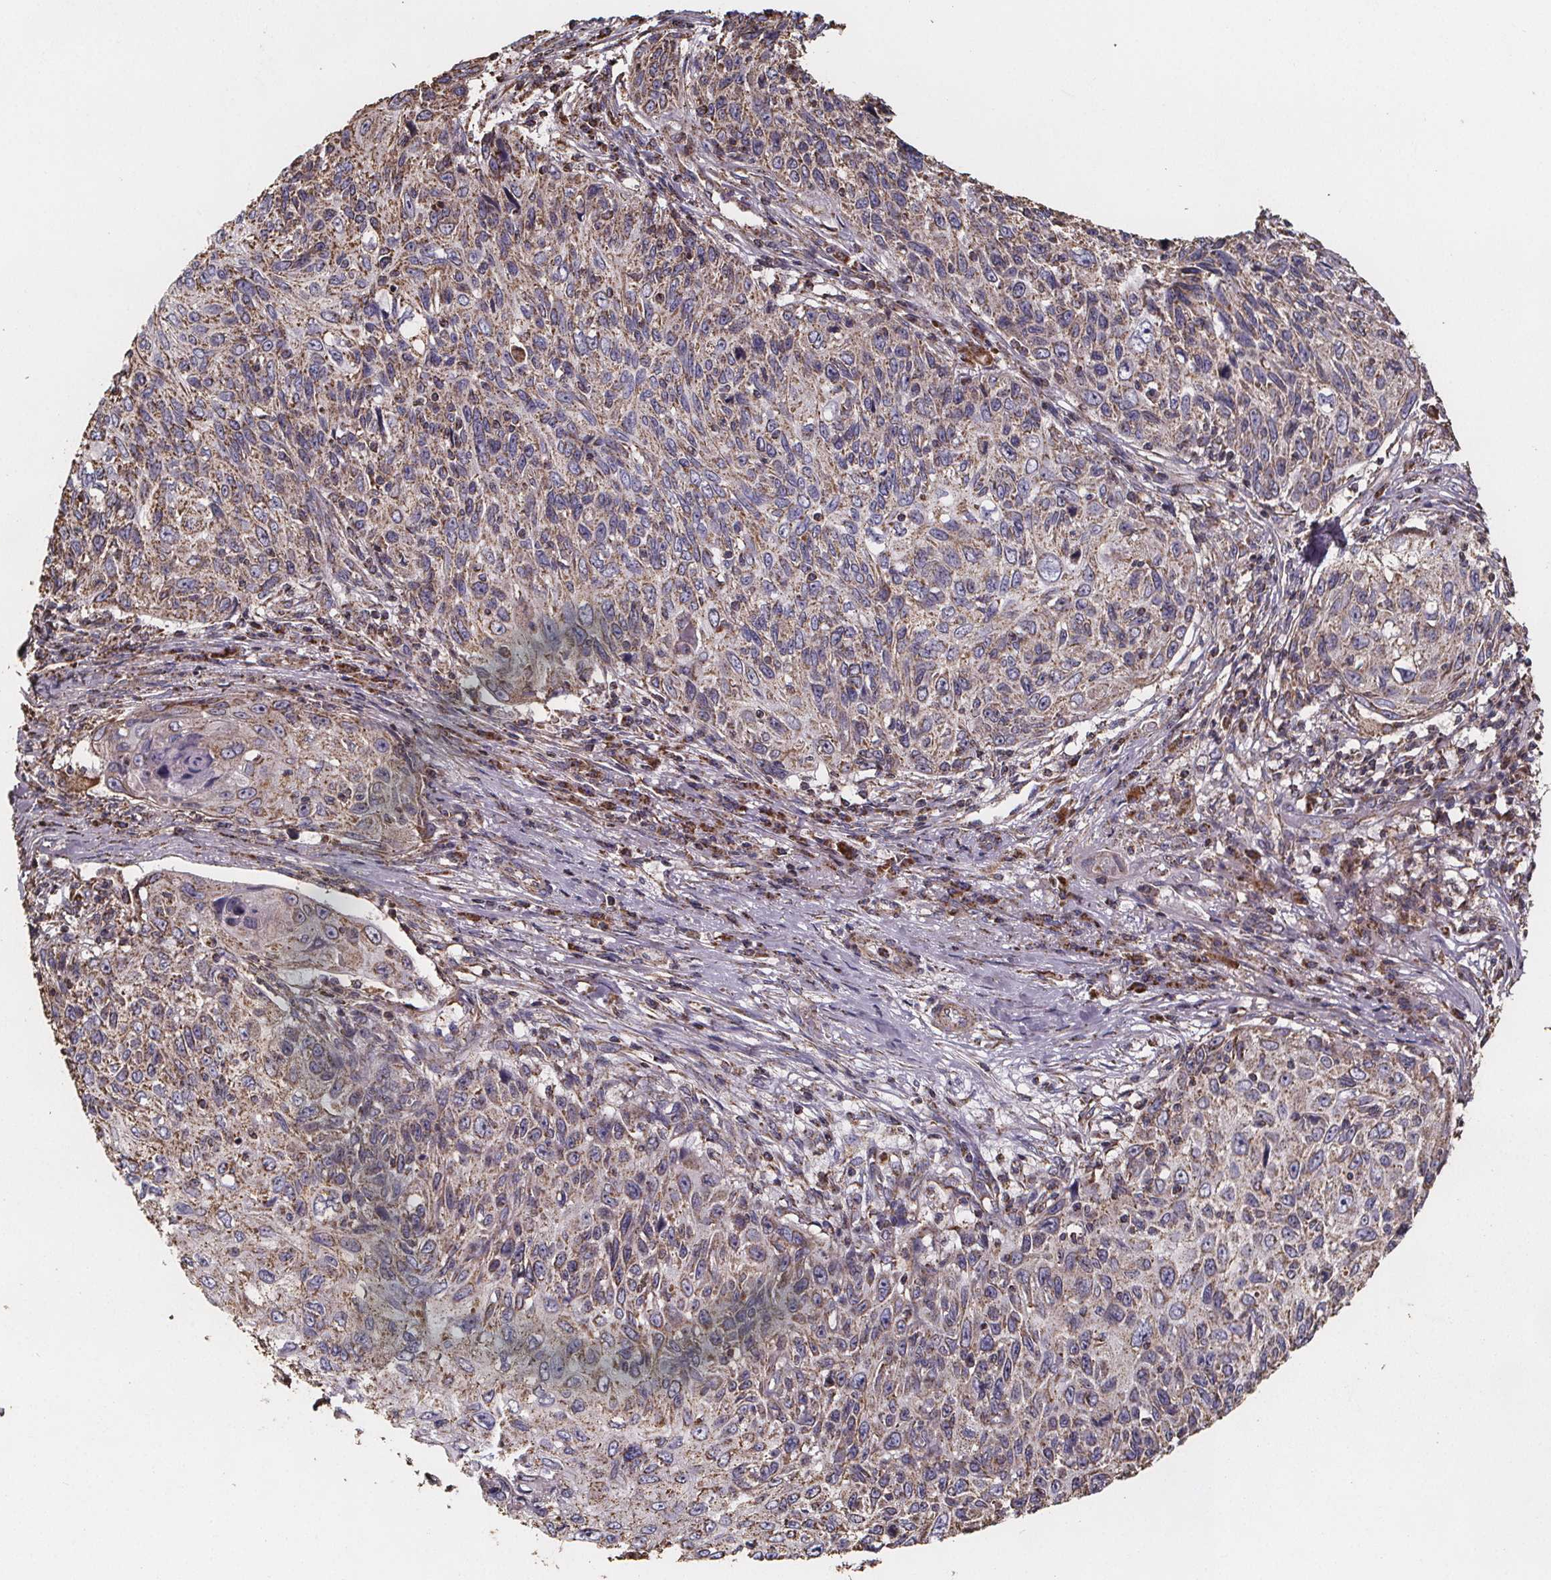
{"staining": {"intensity": "moderate", "quantity": ">75%", "location": "cytoplasmic/membranous"}, "tissue": "skin cancer", "cell_type": "Tumor cells", "image_type": "cancer", "snomed": [{"axis": "morphology", "description": "Squamous cell carcinoma, NOS"}, {"axis": "topography", "description": "Skin"}], "caption": "A brown stain shows moderate cytoplasmic/membranous positivity of a protein in skin cancer (squamous cell carcinoma) tumor cells. The protein is stained brown, and the nuclei are stained in blue (DAB (3,3'-diaminobenzidine) IHC with brightfield microscopy, high magnification).", "gene": "SLC35D2", "patient": {"sex": "male", "age": 92}}